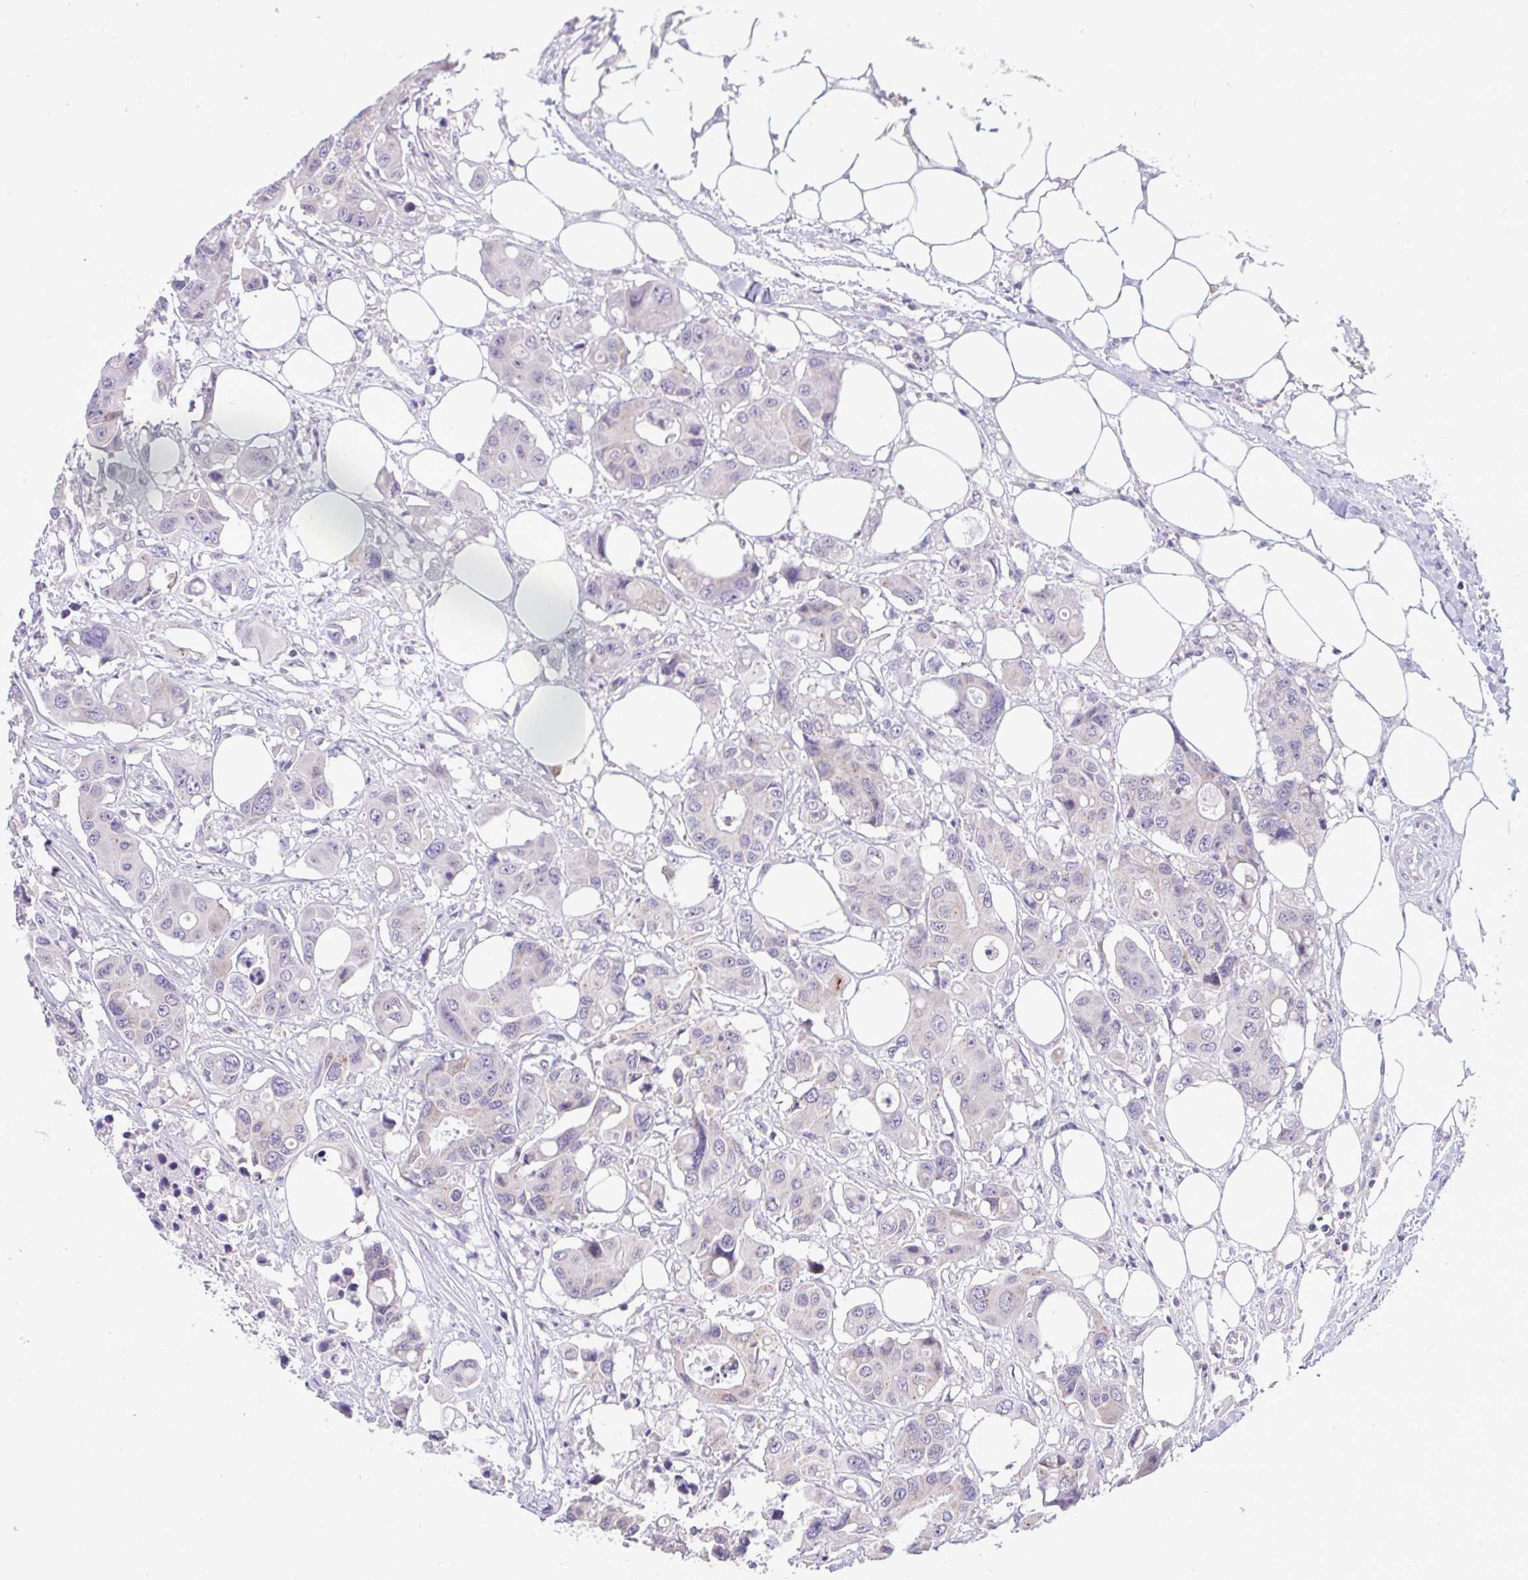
{"staining": {"intensity": "negative", "quantity": "none", "location": "none"}, "tissue": "colorectal cancer", "cell_type": "Tumor cells", "image_type": "cancer", "snomed": [{"axis": "morphology", "description": "Adenocarcinoma, NOS"}, {"axis": "topography", "description": "Colon"}], "caption": "Protein analysis of colorectal cancer (adenocarcinoma) shows no significant positivity in tumor cells.", "gene": "PIGK", "patient": {"sex": "male", "age": 77}}